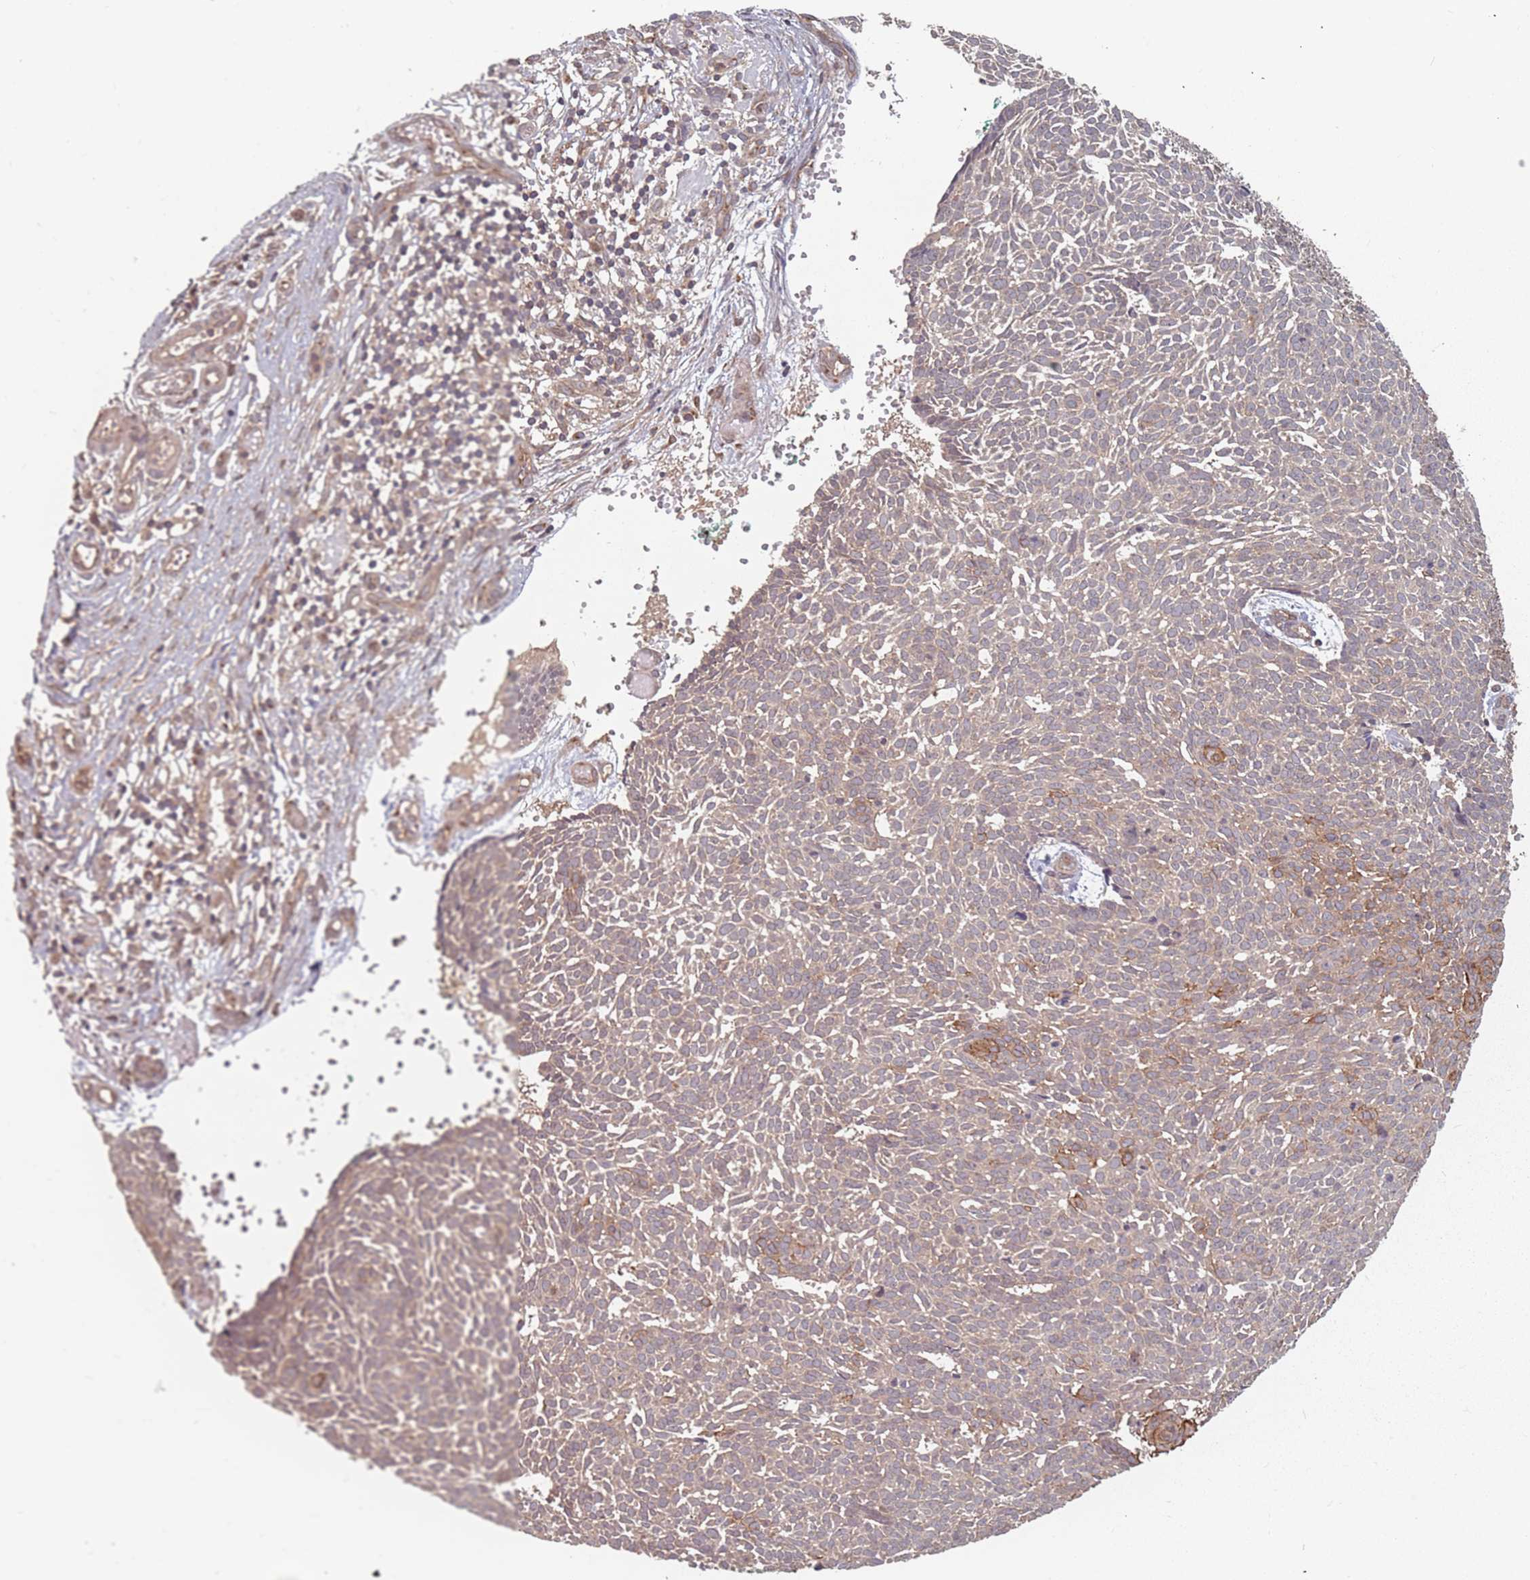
{"staining": {"intensity": "moderate", "quantity": ">75%", "location": "cytoplasmic/membranous"}, "tissue": "skin cancer", "cell_type": "Tumor cells", "image_type": "cancer", "snomed": [{"axis": "morphology", "description": "Basal cell carcinoma"}, {"axis": "topography", "description": "Skin"}], "caption": "Immunohistochemical staining of skin cancer (basal cell carcinoma) demonstrates medium levels of moderate cytoplasmic/membranous staining in approximately >75% of tumor cells.", "gene": "C3orf14", "patient": {"sex": "male", "age": 61}}